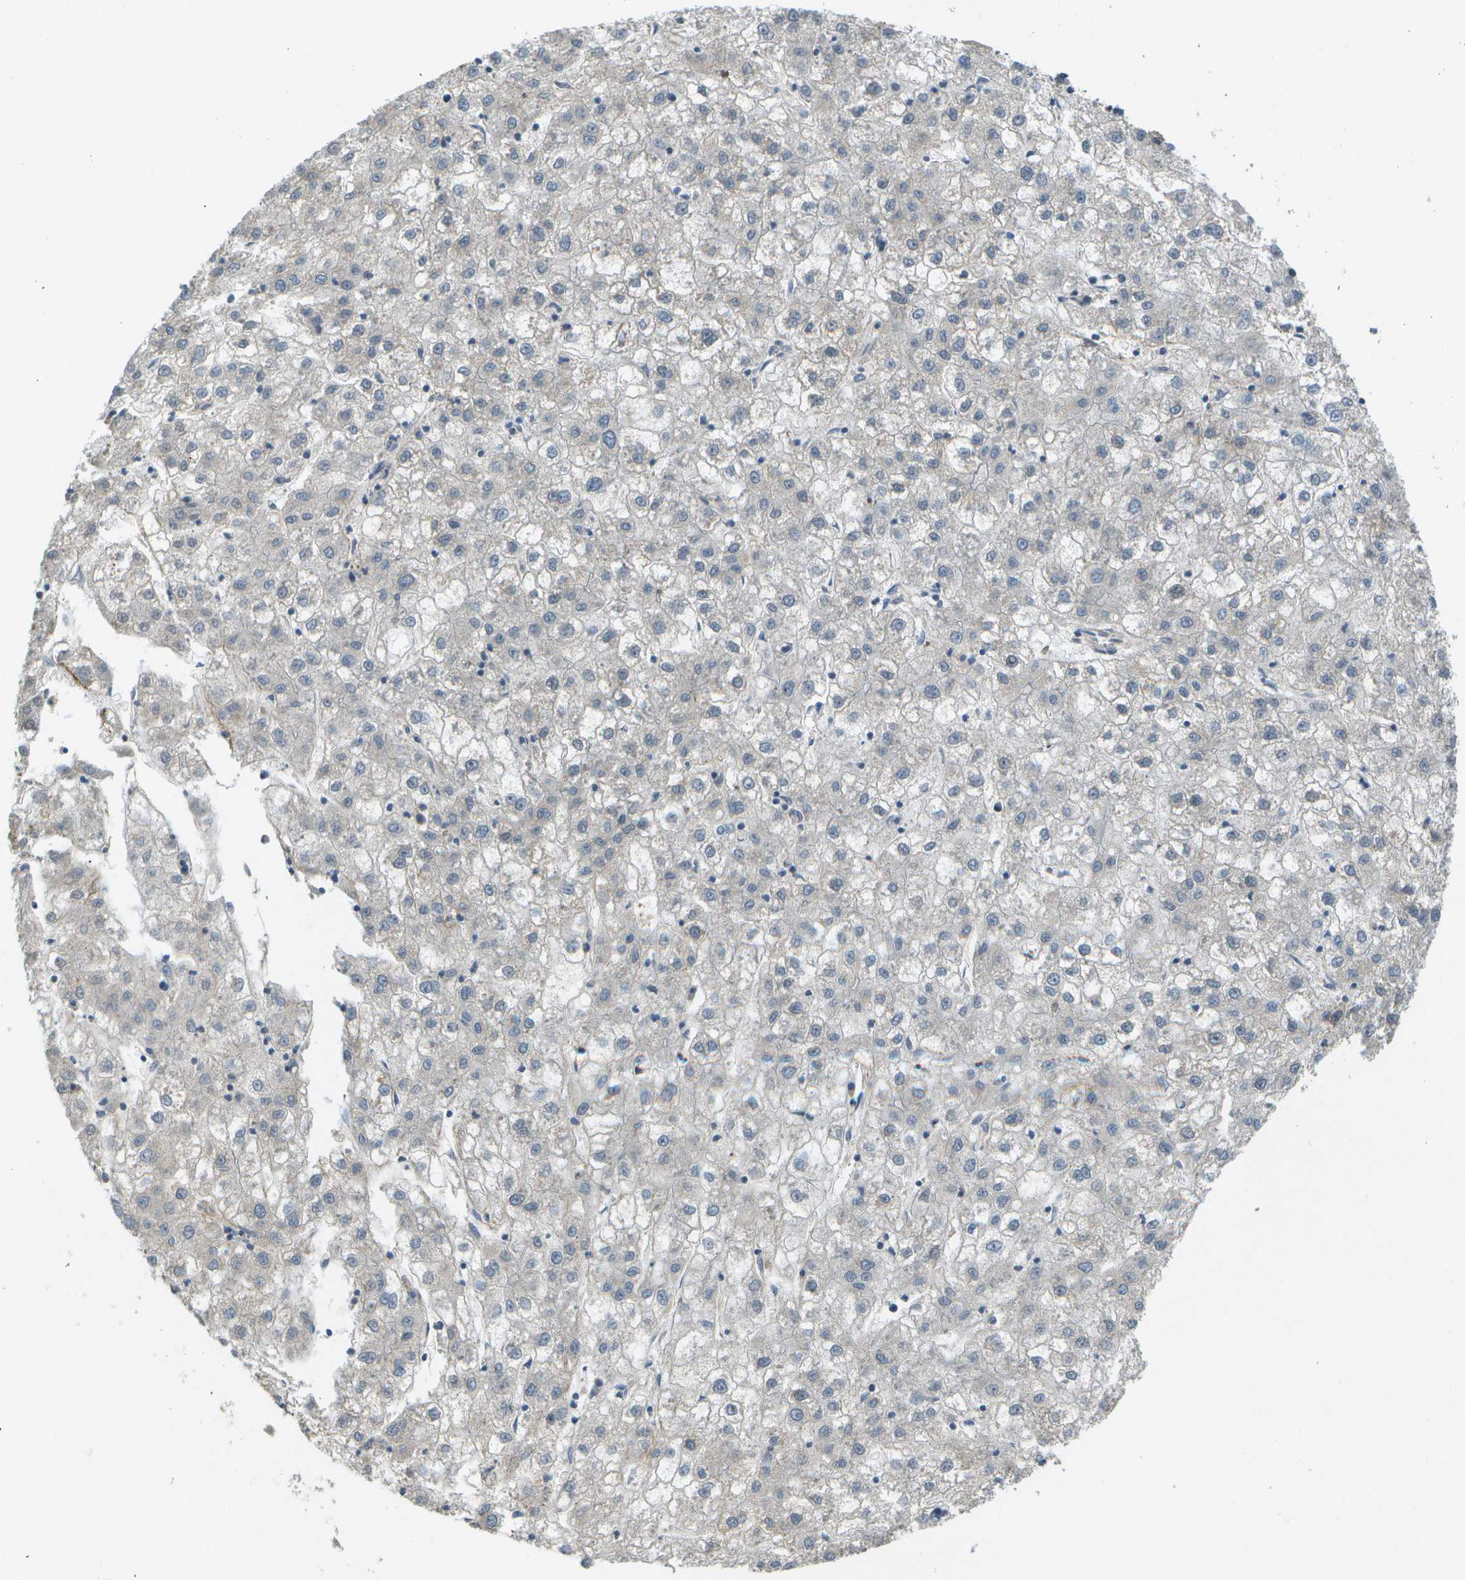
{"staining": {"intensity": "negative", "quantity": "none", "location": "none"}, "tissue": "liver cancer", "cell_type": "Tumor cells", "image_type": "cancer", "snomed": [{"axis": "morphology", "description": "Carcinoma, Hepatocellular, NOS"}, {"axis": "topography", "description": "Liver"}], "caption": "IHC histopathology image of neoplastic tissue: human liver cancer (hepatocellular carcinoma) stained with DAB (3,3'-diaminobenzidine) displays no significant protein expression in tumor cells. (Stains: DAB (3,3'-diaminobenzidine) immunohistochemistry (IHC) with hematoxylin counter stain, Microscopy: brightfield microscopy at high magnification).", "gene": "WNK2", "patient": {"sex": "male", "age": 72}}